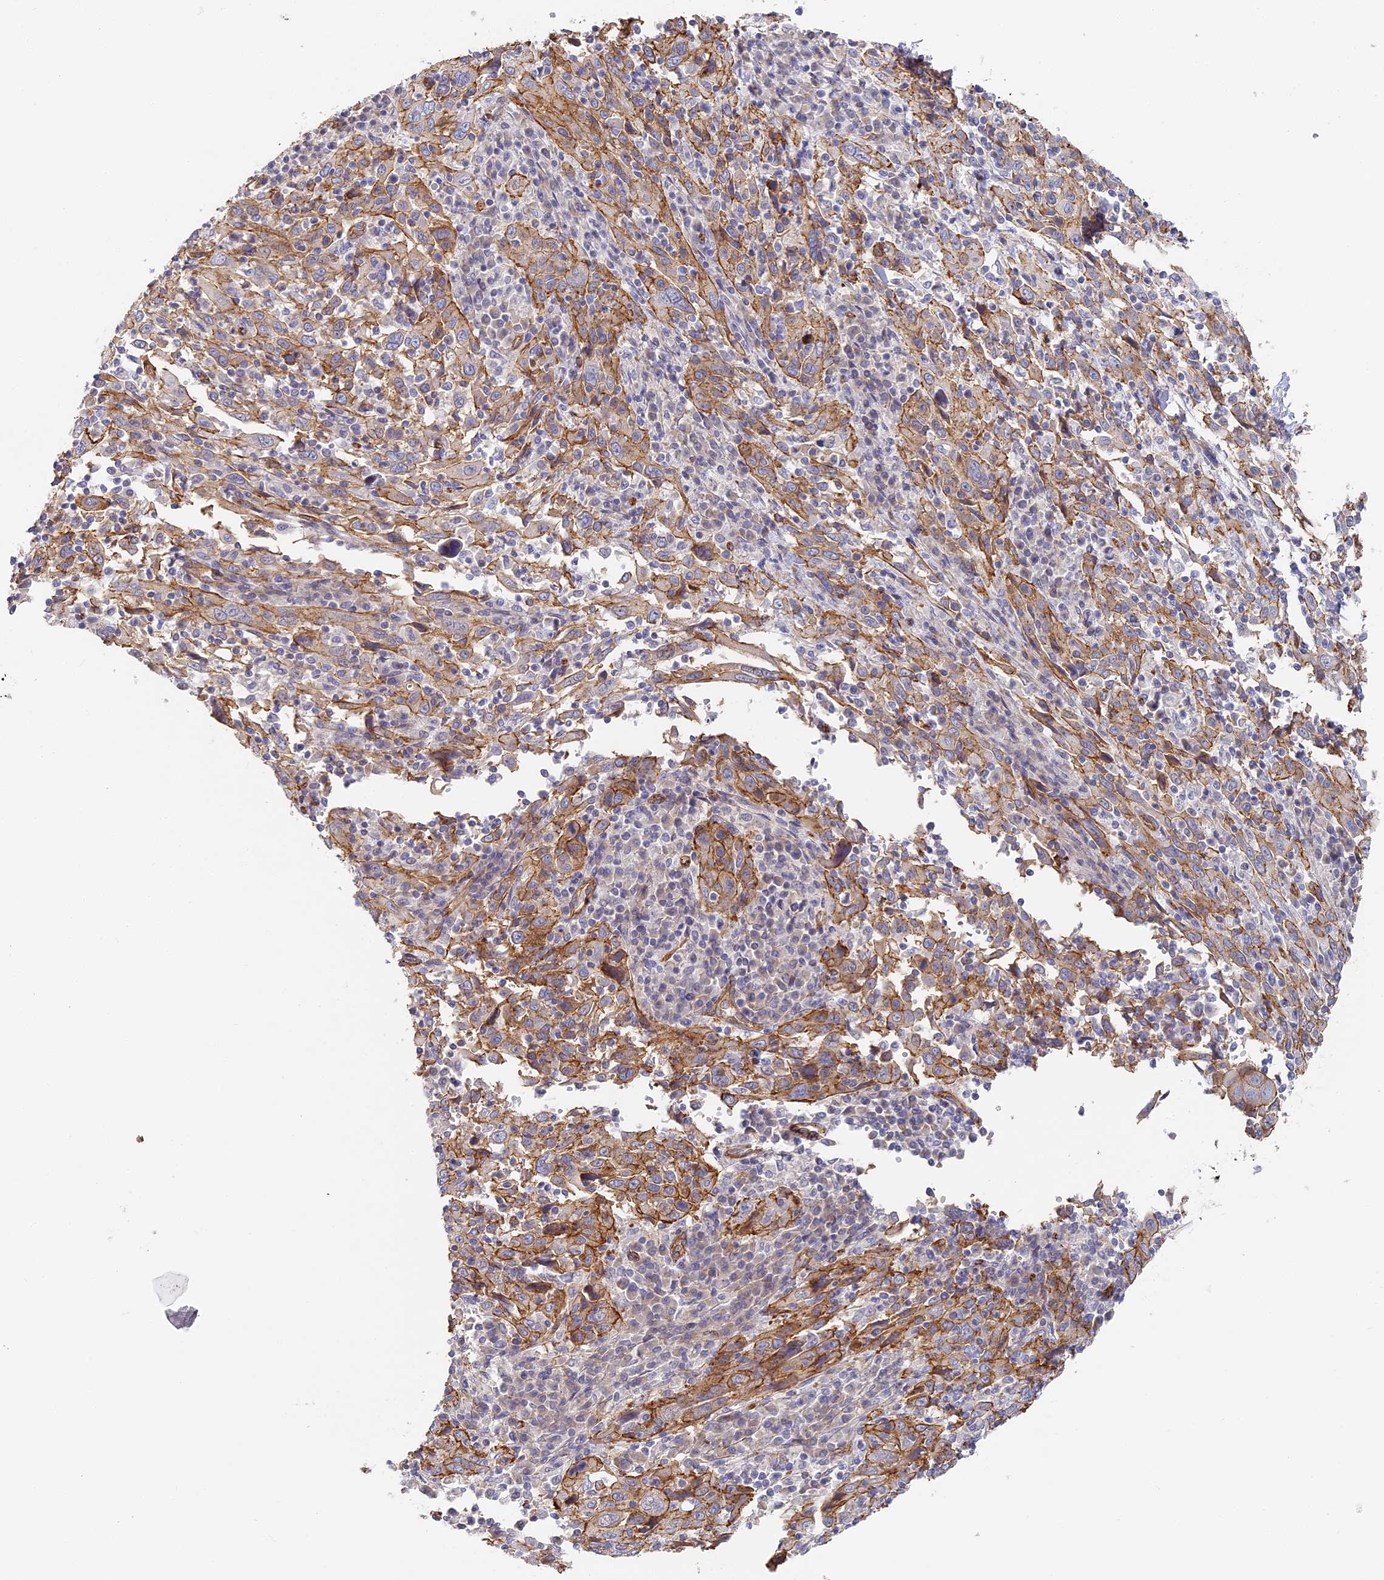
{"staining": {"intensity": "moderate", "quantity": ">75%", "location": "cytoplasmic/membranous"}, "tissue": "cervical cancer", "cell_type": "Tumor cells", "image_type": "cancer", "snomed": [{"axis": "morphology", "description": "Squamous cell carcinoma, NOS"}, {"axis": "topography", "description": "Cervix"}], "caption": "DAB (3,3'-diaminobenzidine) immunohistochemical staining of human cervical squamous cell carcinoma displays moderate cytoplasmic/membranous protein expression in about >75% of tumor cells. (DAB (3,3'-diaminobenzidine) IHC with brightfield microscopy, high magnification).", "gene": "CCDC30", "patient": {"sex": "female", "age": 46}}